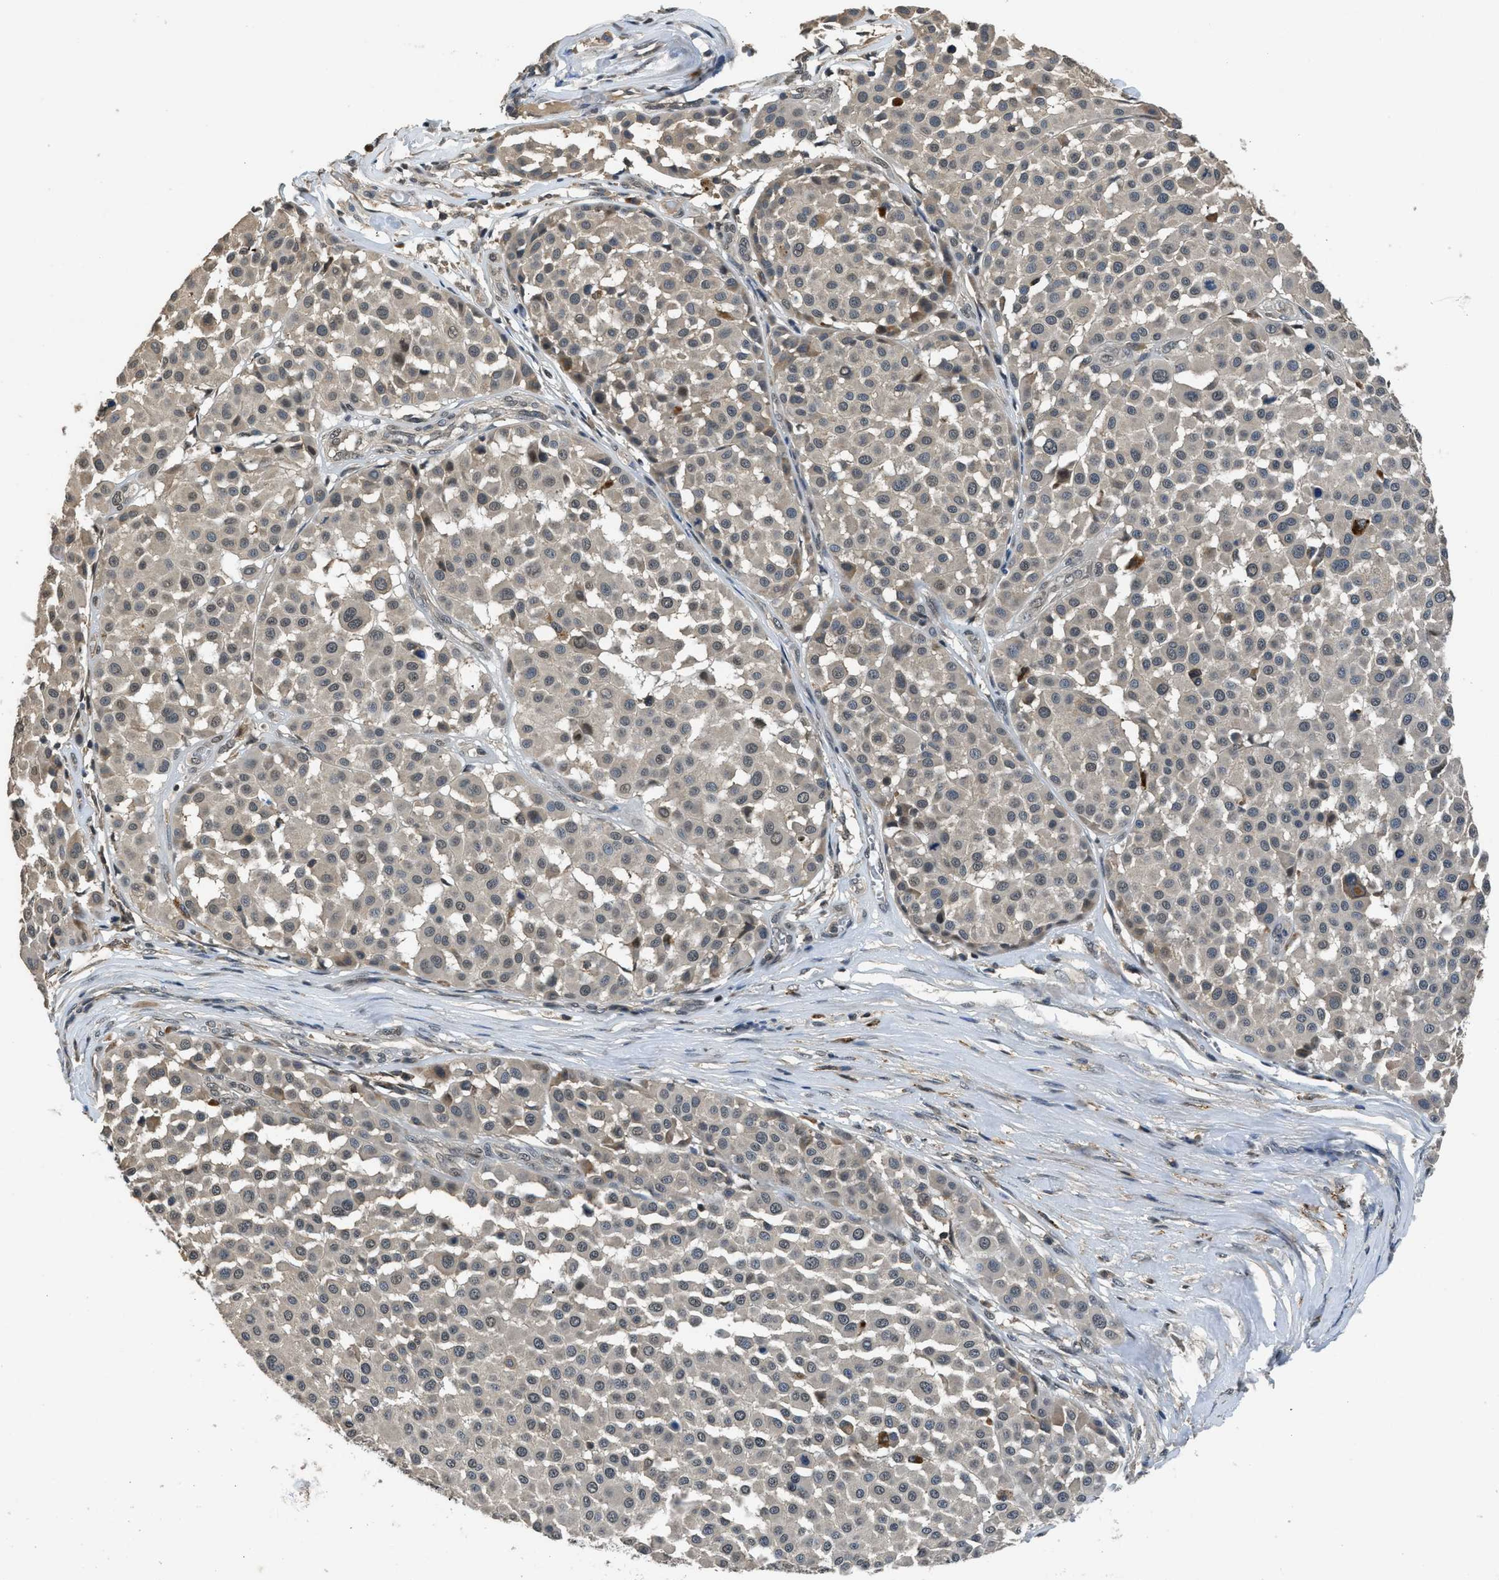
{"staining": {"intensity": "weak", "quantity": "<25%", "location": "cytoplasmic/membranous"}, "tissue": "melanoma", "cell_type": "Tumor cells", "image_type": "cancer", "snomed": [{"axis": "morphology", "description": "Malignant melanoma, Metastatic site"}, {"axis": "topography", "description": "Soft tissue"}], "caption": "IHC of human melanoma displays no staining in tumor cells. (Stains: DAB immunohistochemistry (IHC) with hematoxylin counter stain, Microscopy: brightfield microscopy at high magnification).", "gene": "SLC15A4", "patient": {"sex": "male", "age": 41}}